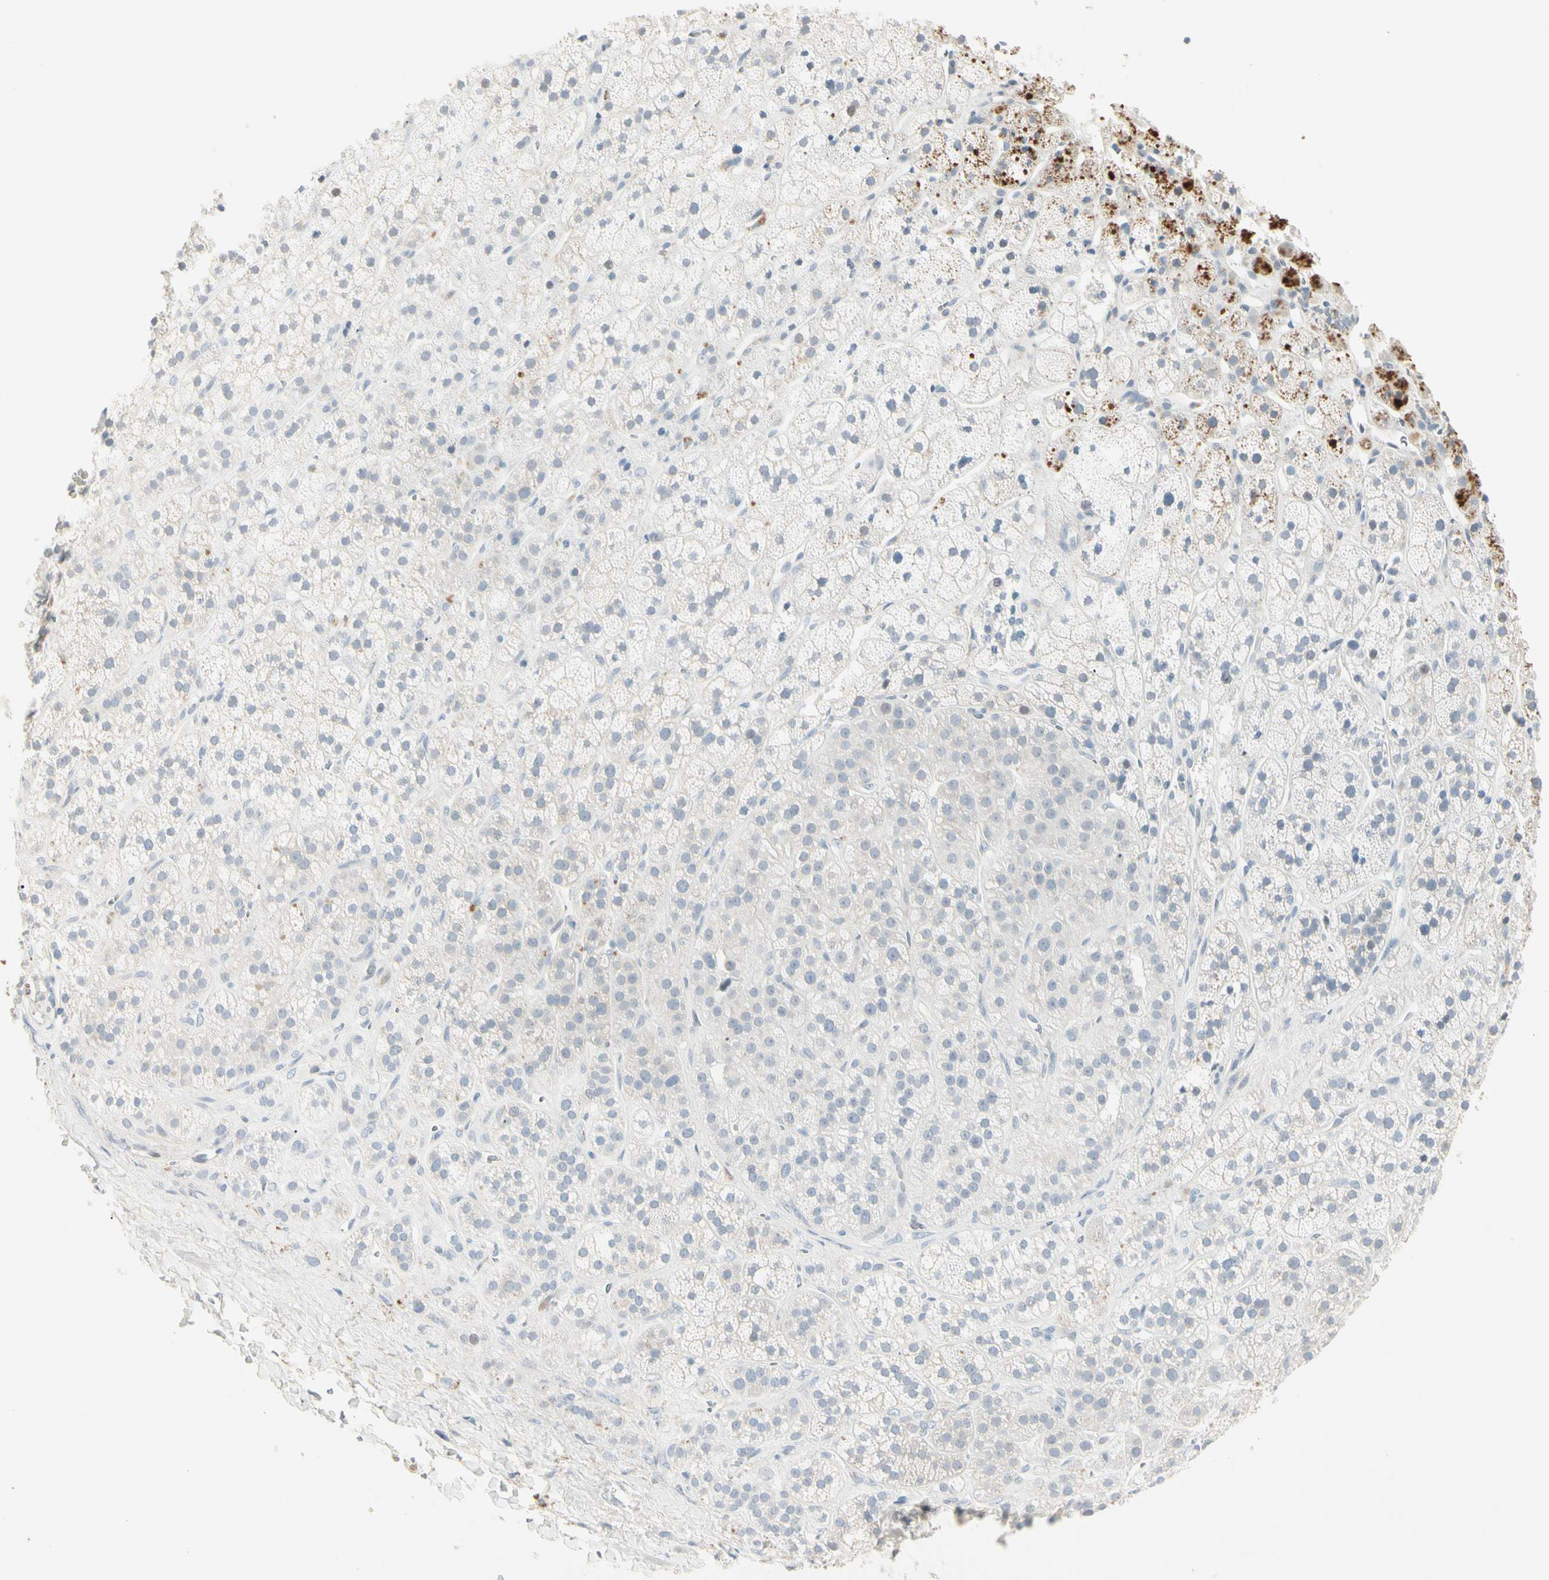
{"staining": {"intensity": "strong", "quantity": "<25%", "location": "cytoplasmic/membranous"}, "tissue": "adrenal gland", "cell_type": "Glandular cells", "image_type": "normal", "snomed": [{"axis": "morphology", "description": "Normal tissue, NOS"}, {"axis": "topography", "description": "Adrenal gland"}], "caption": "A medium amount of strong cytoplasmic/membranous staining is seen in about <25% of glandular cells in normal adrenal gland.", "gene": "ALDH18A1", "patient": {"sex": "male", "age": 56}}